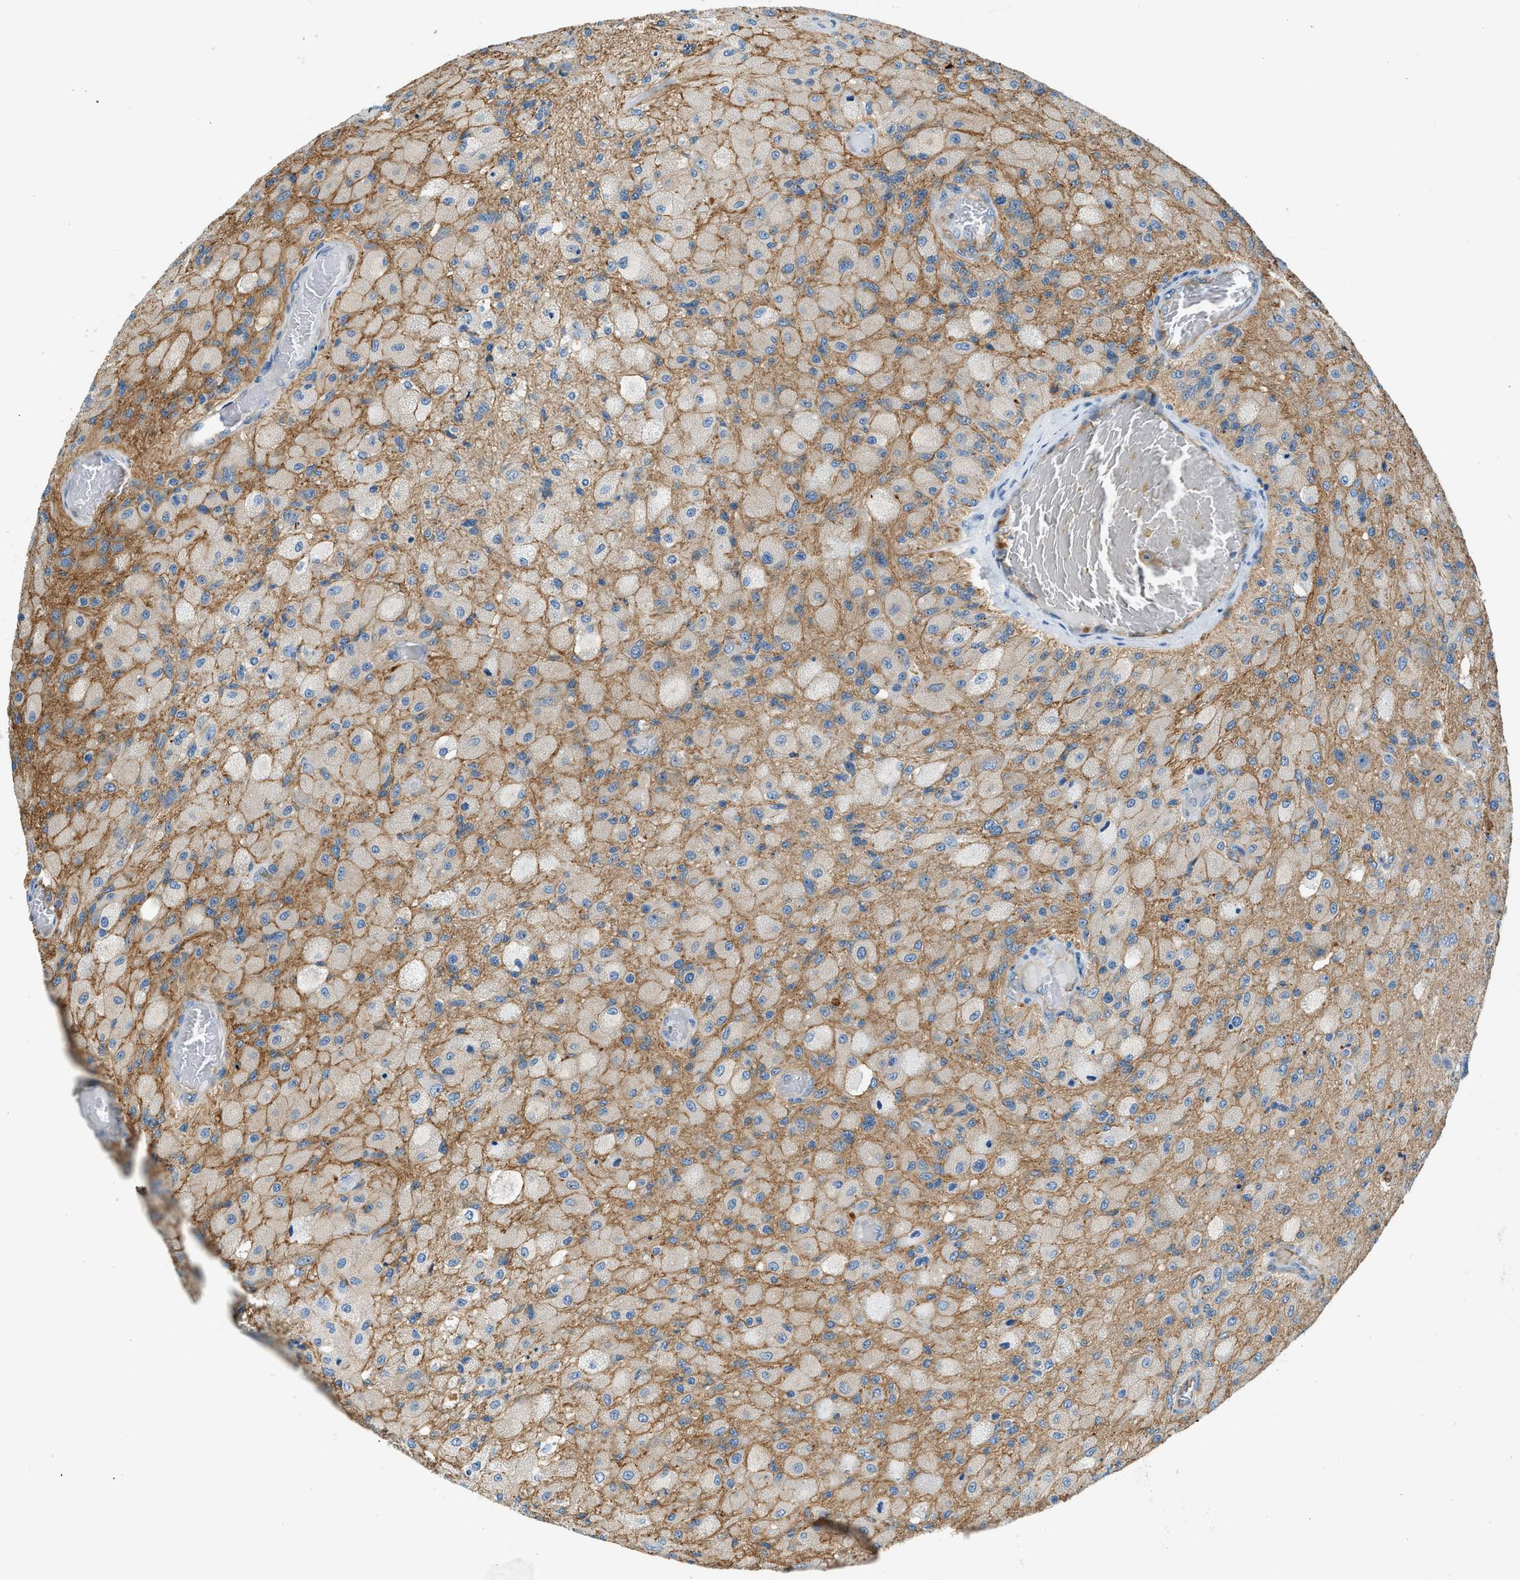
{"staining": {"intensity": "moderate", "quantity": "25%-75%", "location": "cytoplasmic/membranous"}, "tissue": "glioma", "cell_type": "Tumor cells", "image_type": "cancer", "snomed": [{"axis": "morphology", "description": "Normal tissue, NOS"}, {"axis": "morphology", "description": "Glioma, malignant, High grade"}, {"axis": "topography", "description": "Cerebral cortex"}], "caption": "Malignant glioma (high-grade) stained for a protein shows moderate cytoplasmic/membranous positivity in tumor cells.", "gene": "ZNF367", "patient": {"sex": "male", "age": 77}}